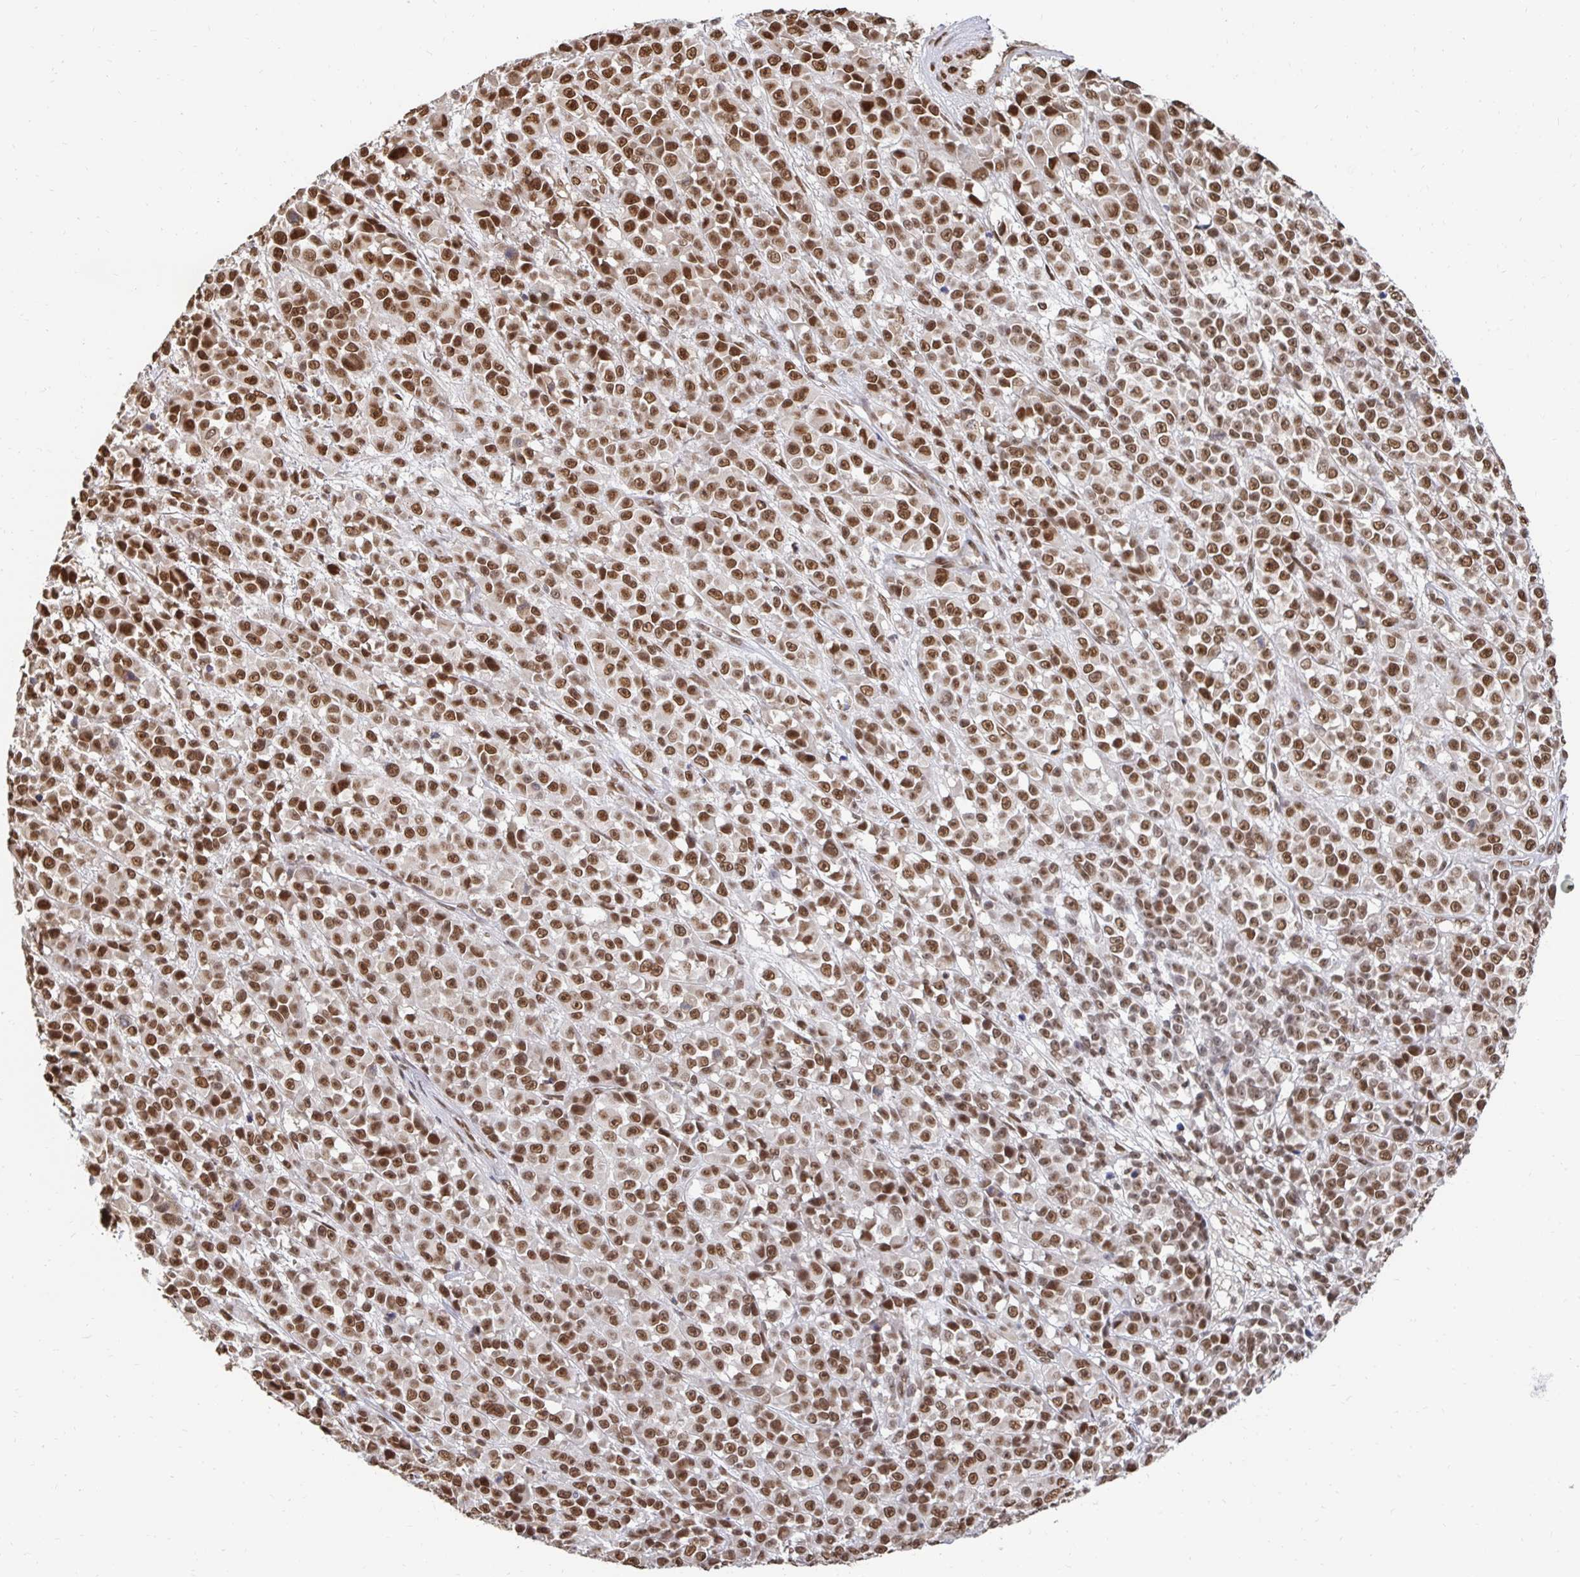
{"staining": {"intensity": "strong", "quantity": ">75%", "location": "nuclear"}, "tissue": "melanoma", "cell_type": "Tumor cells", "image_type": "cancer", "snomed": [{"axis": "morphology", "description": "Malignant melanoma, NOS"}, {"axis": "topography", "description": "Skin"}, {"axis": "topography", "description": "Skin of back"}], "caption": "Strong nuclear staining is appreciated in about >75% of tumor cells in malignant melanoma.", "gene": "GTF3C6", "patient": {"sex": "male", "age": 91}}